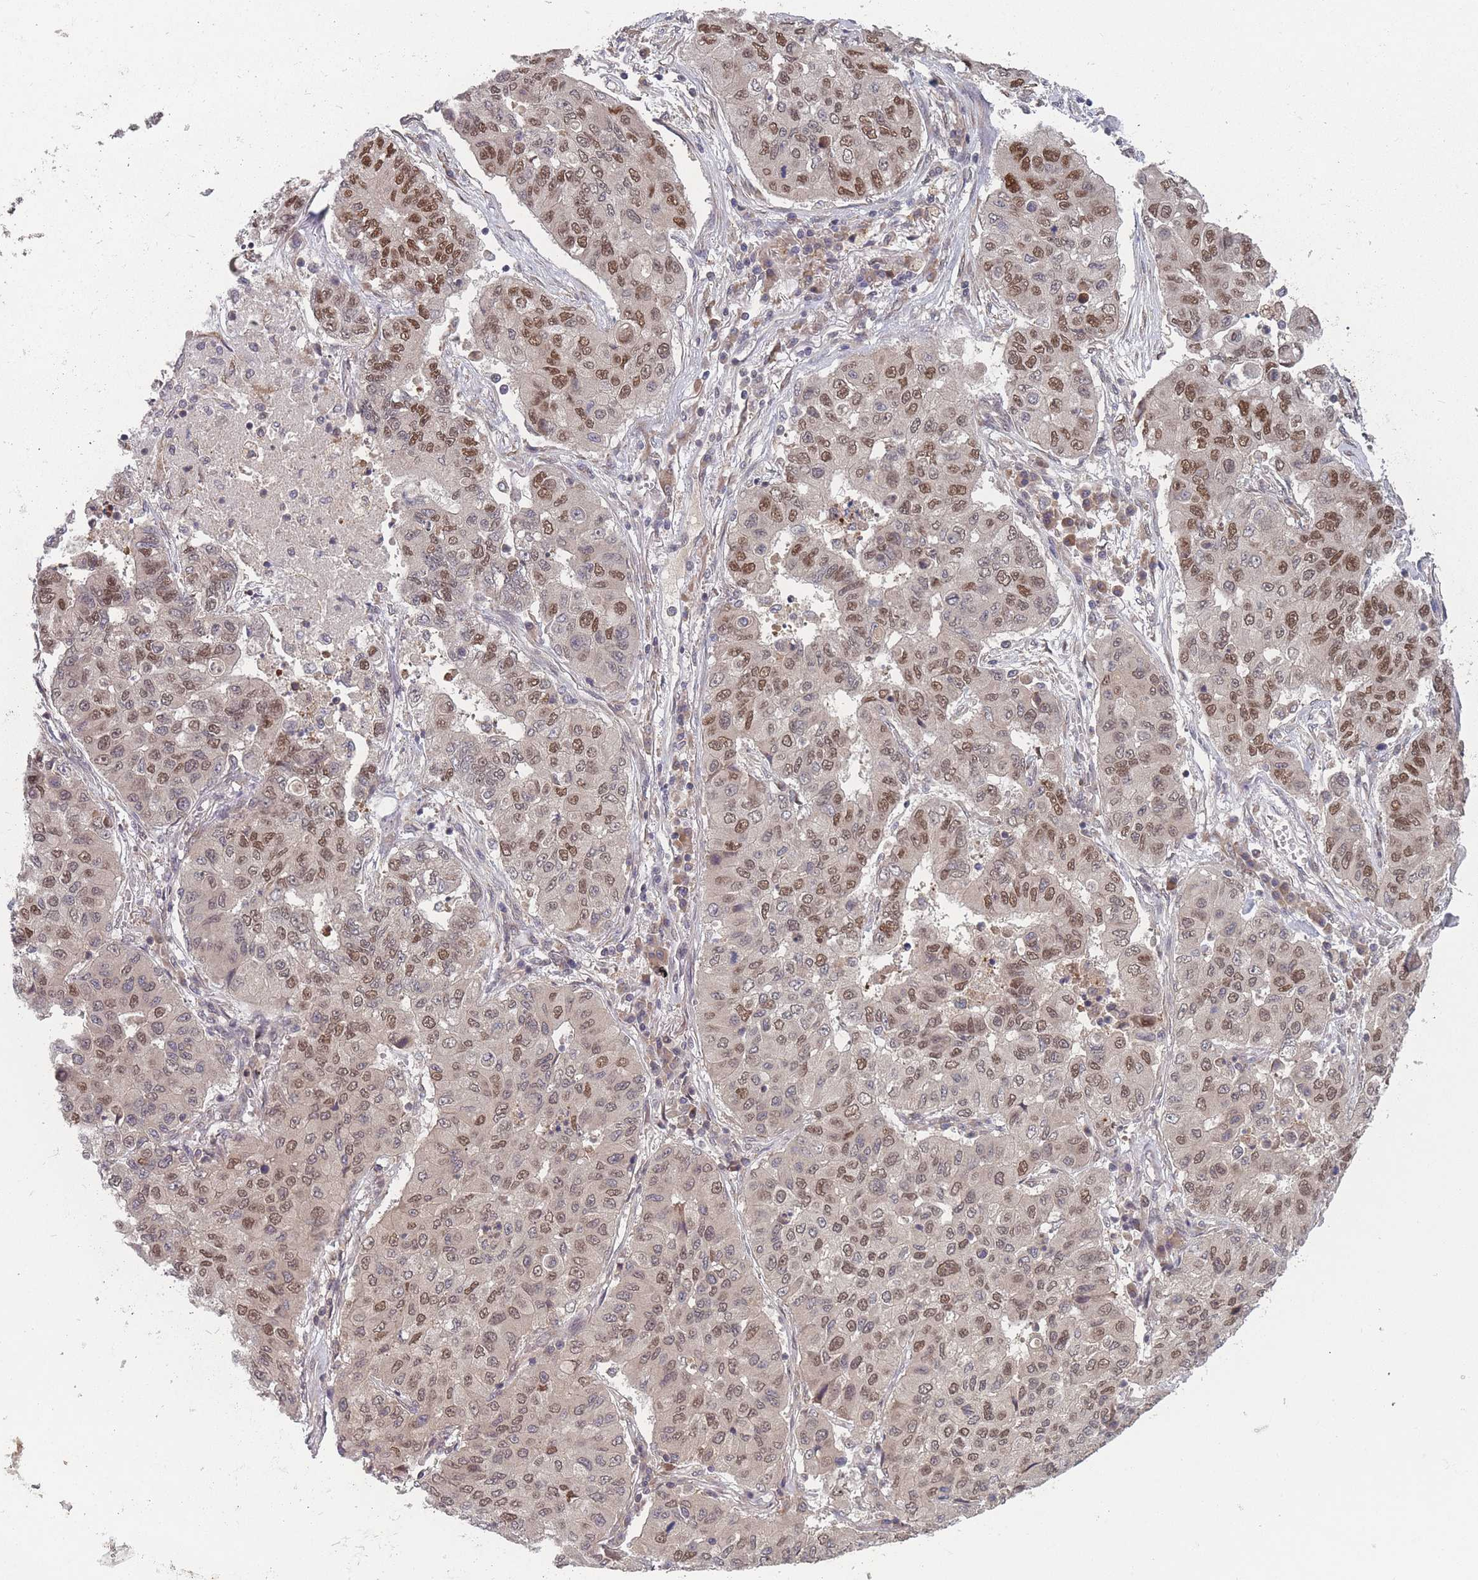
{"staining": {"intensity": "moderate", "quantity": ">75%", "location": "cytoplasmic/membranous,nuclear"}, "tissue": "lung cancer", "cell_type": "Tumor cells", "image_type": "cancer", "snomed": [{"axis": "morphology", "description": "Squamous cell carcinoma, NOS"}, {"axis": "topography", "description": "Lung"}], "caption": "IHC micrograph of neoplastic tissue: human squamous cell carcinoma (lung) stained using immunohistochemistry (IHC) exhibits medium levels of moderate protein expression localized specifically in the cytoplasmic/membranous and nuclear of tumor cells, appearing as a cytoplasmic/membranous and nuclear brown color.", "gene": "TBC1D25", "patient": {"sex": "male", "age": 74}}